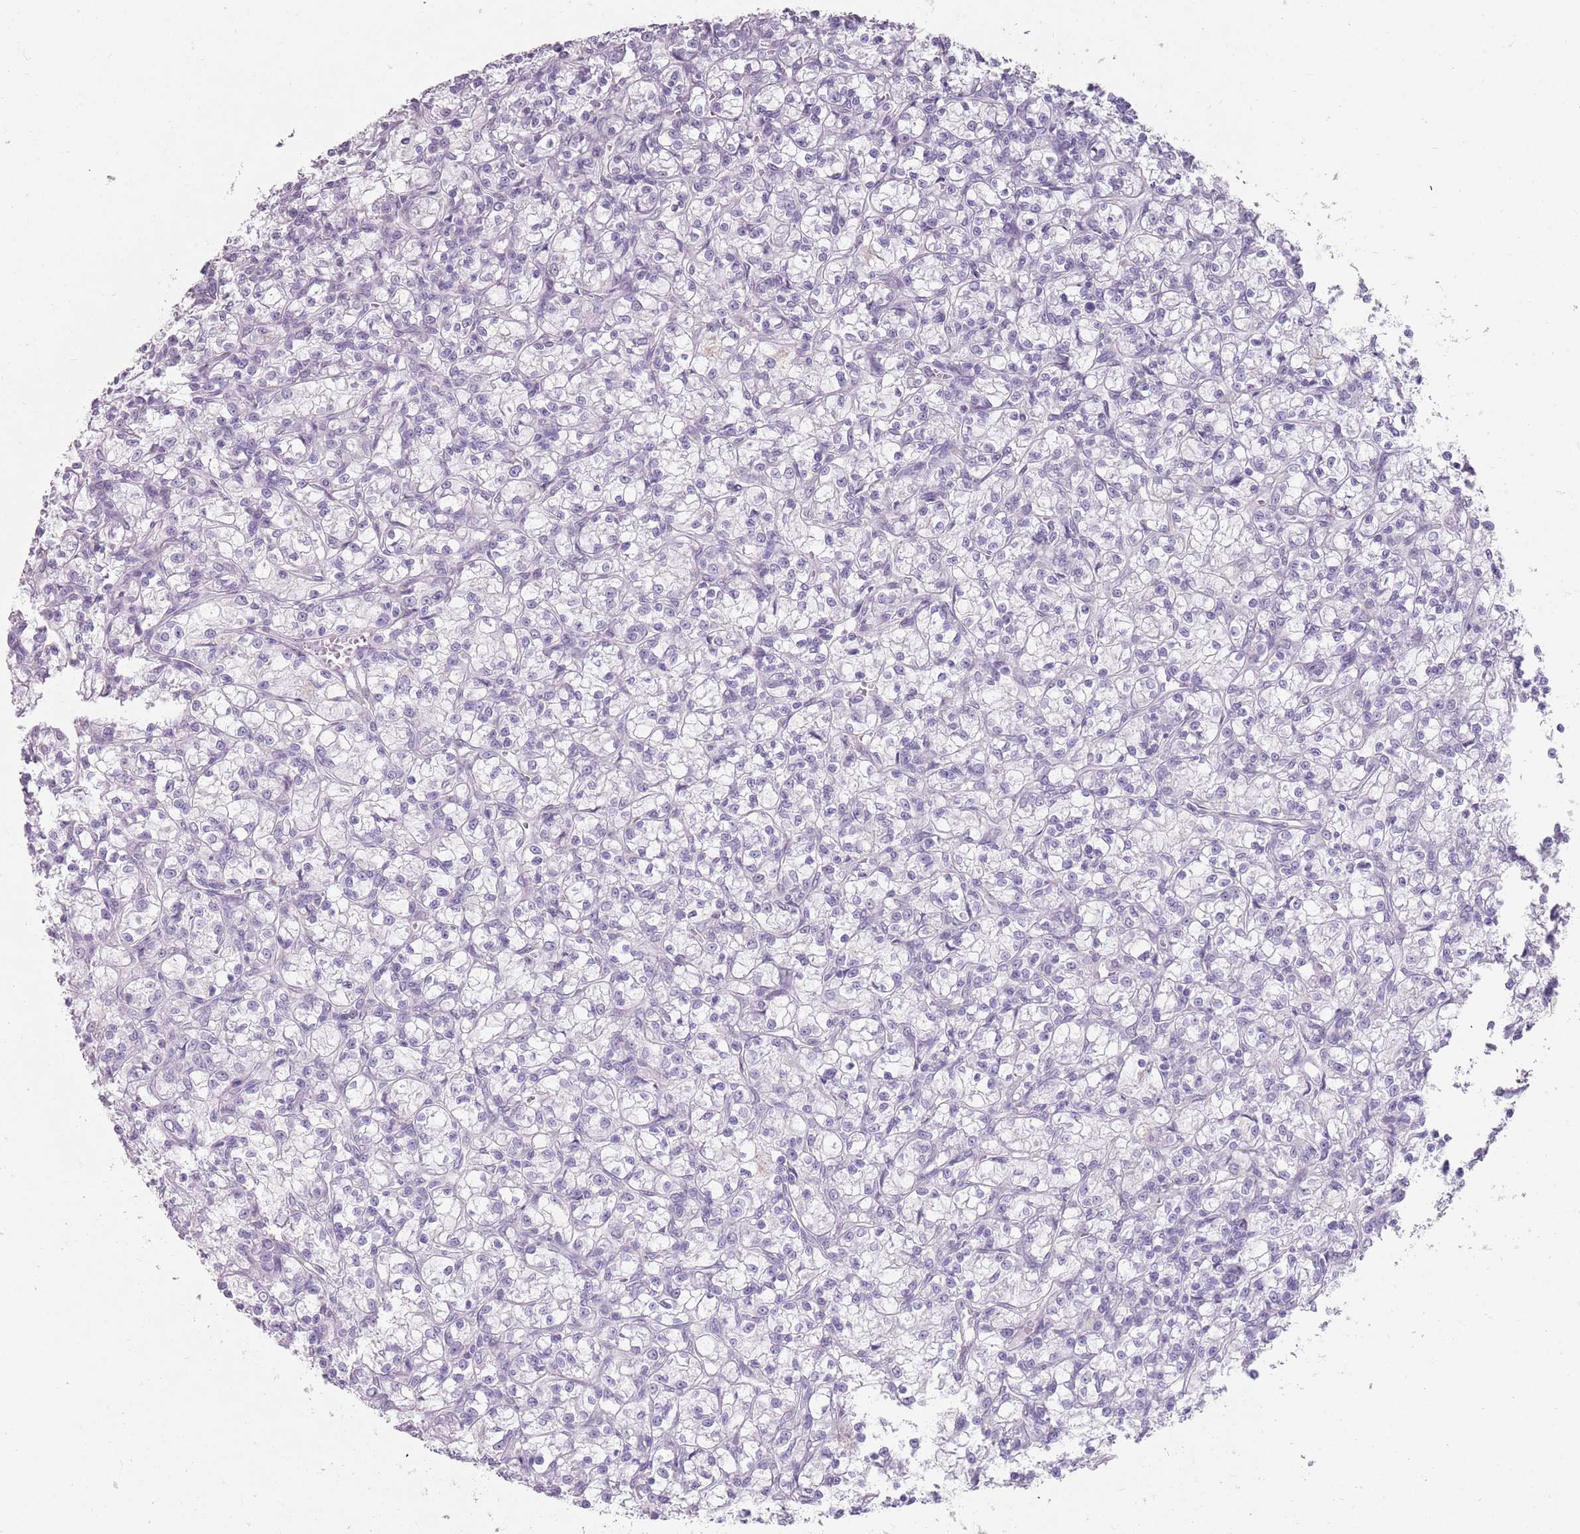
{"staining": {"intensity": "negative", "quantity": "none", "location": "none"}, "tissue": "renal cancer", "cell_type": "Tumor cells", "image_type": "cancer", "snomed": [{"axis": "morphology", "description": "Adenocarcinoma, NOS"}, {"axis": "topography", "description": "Kidney"}], "caption": "Tumor cells are negative for brown protein staining in renal cancer (adenocarcinoma).", "gene": "DDX4", "patient": {"sex": "female", "age": 59}}